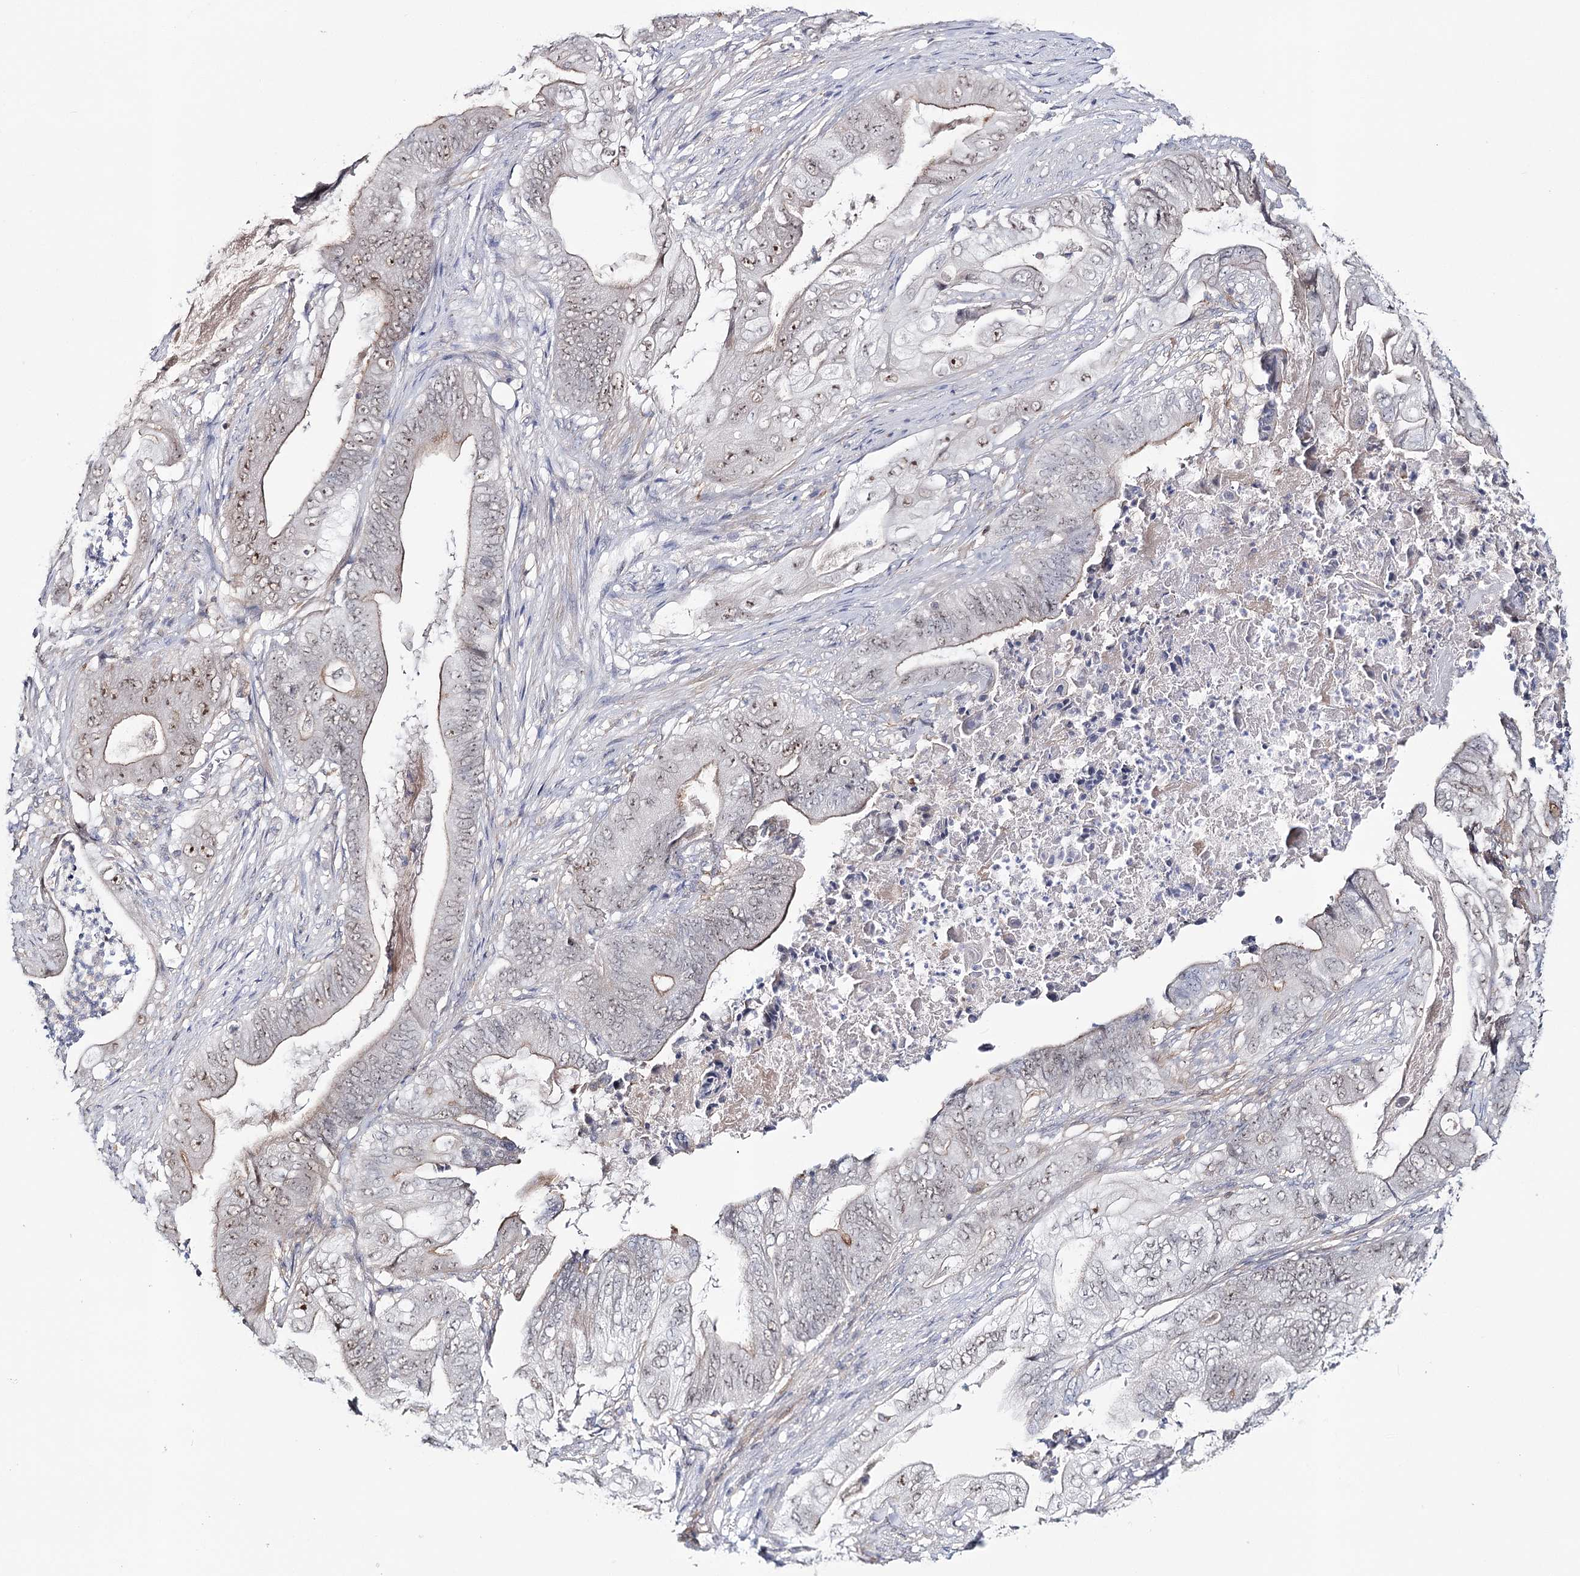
{"staining": {"intensity": "weak", "quantity": "<25%", "location": "nuclear"}, "tissue": "stomach cancer", "cell_type": "Tumor cells", "image_type": "cancer", "snomed": [{"axis": "morphology", "description": "Adenocarcinoma, NOS"}, {"axis": "topography", "description": "Stomach"}], "caption": "Immunohistochemical staining of human adenocarcinoma (stomach) reveals no significant positivity in tumor cells. (Stains: DAB (3,3'-diaminobenzidine) IHC with hematoxylin counter stain, Microscopy: brightfield microscopy at high magnification).", "gene": "ZC3H8", "patient": {"sex": "female", "age": 73}}